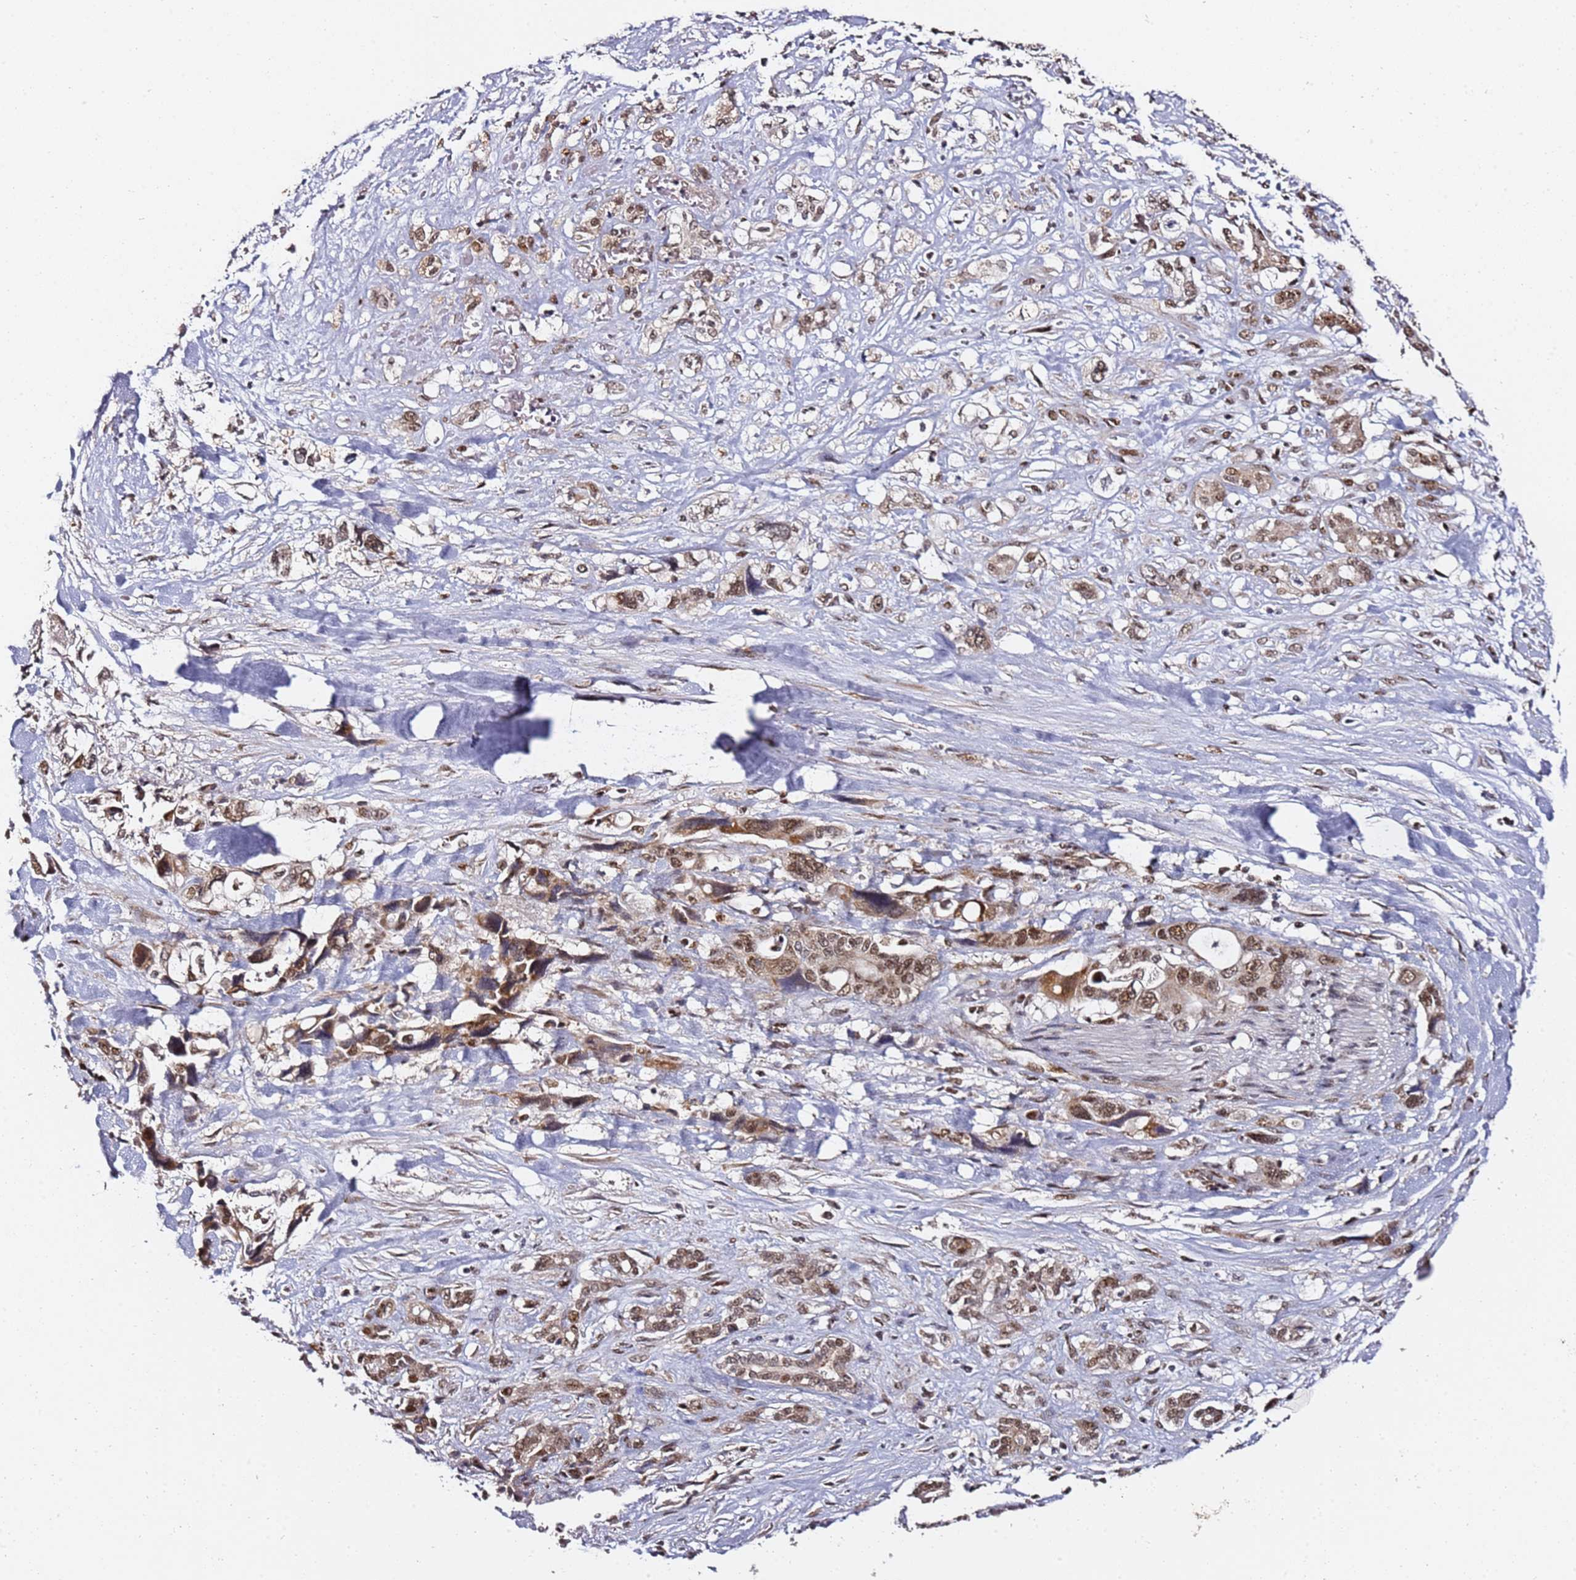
{"staining": {"intensity": "moderate", "quantity": ">75%", "location": "cytoplasmic/membranous,nuclear"}, "tissue": "pancreatic cancer", "cell_type": "Tumor cells", "image_type": "cancer", "snomed": [{"axis": "morphology", "description": "Adenocarcinoma, NOS"}, {"axis": "topography", "description": "Pancreas"}], "caption": "The micrograph displays immunohistochemical staining of pancreatic cancer. There is moderate cytoplasmic/membranous and nuclear positivity is identified in approximately >75% of tumor cells.", "gene": "TP53AIP1", "patient": {"sex": "male", "age": 46}}